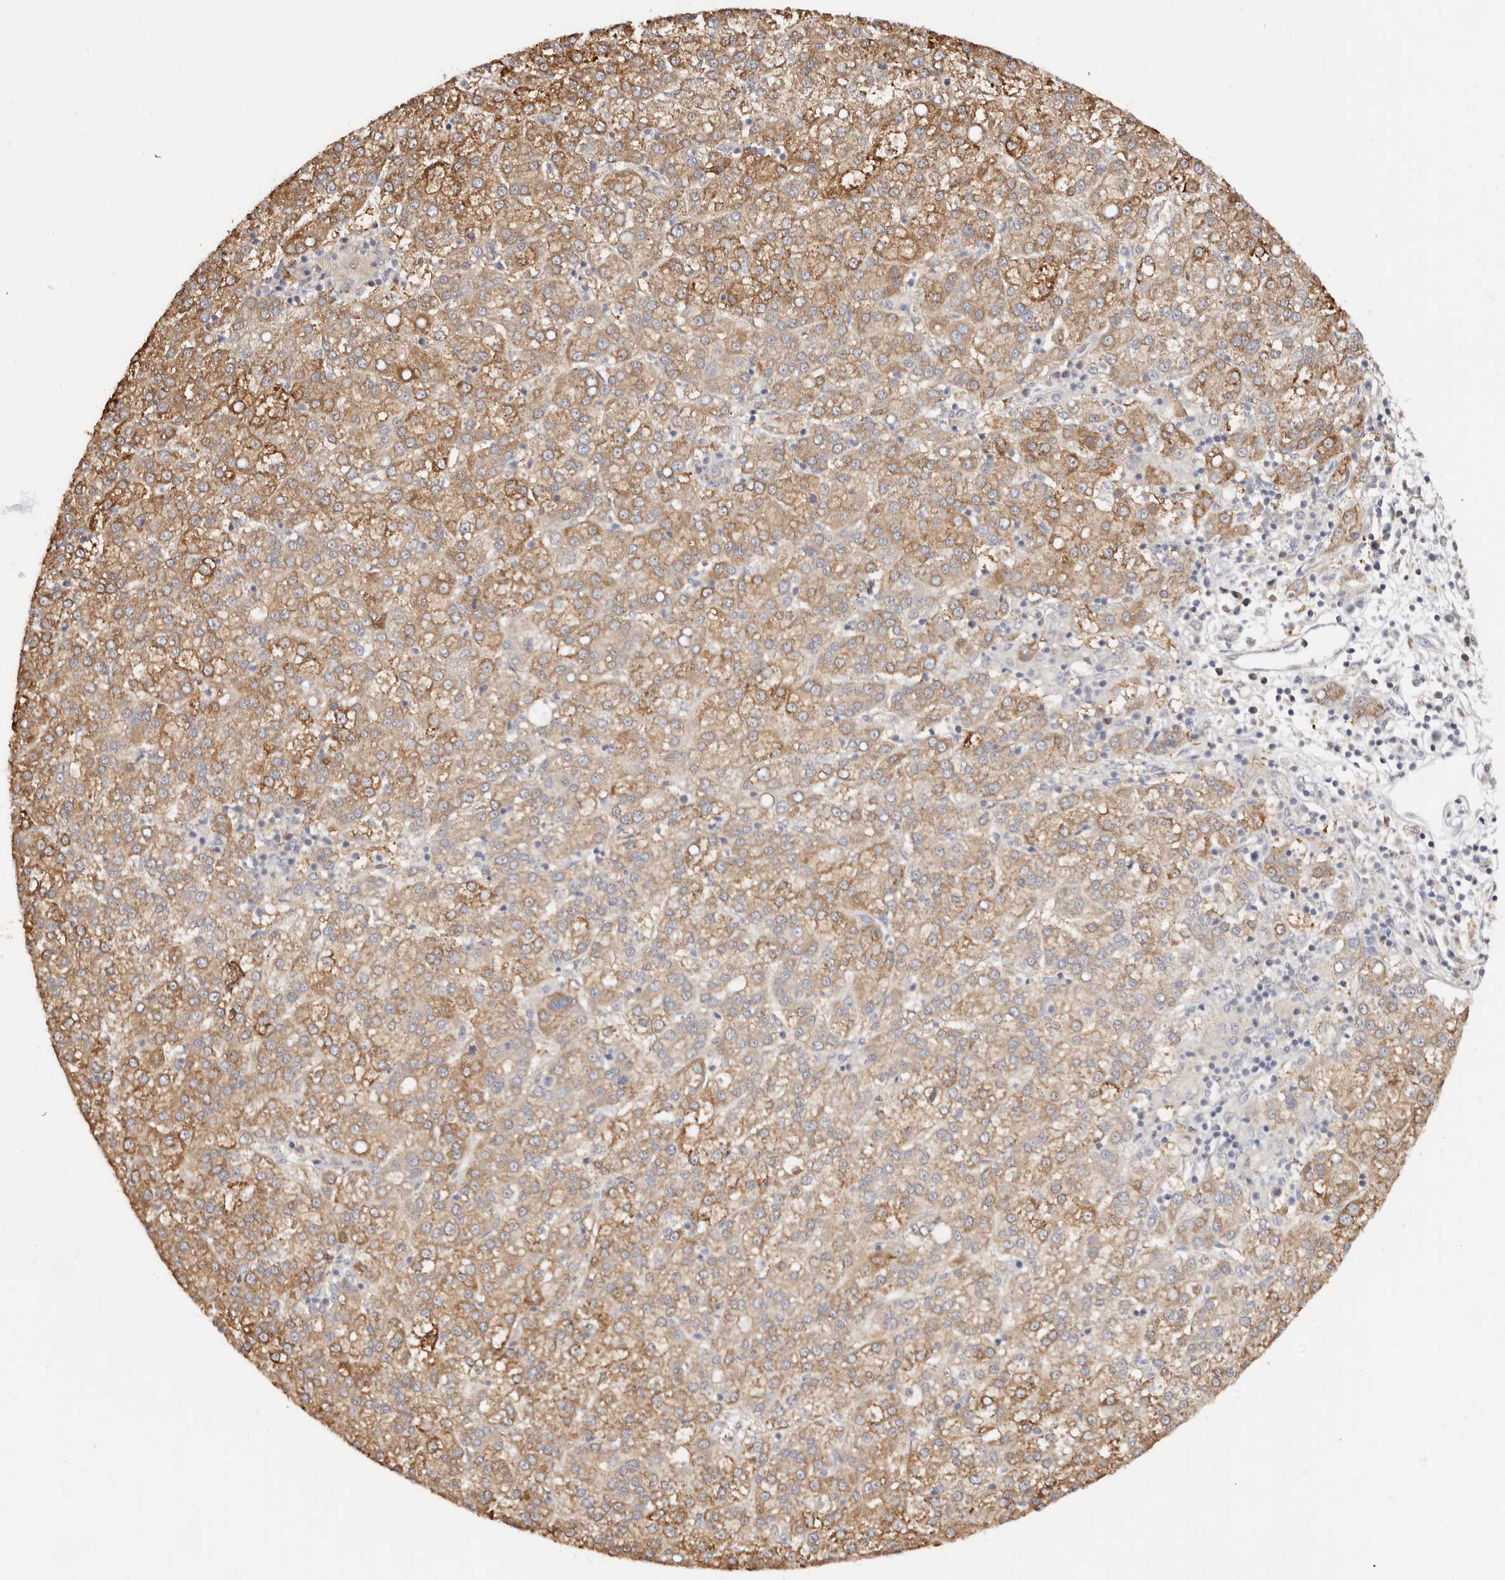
{"staining": {"intensity": "moderate", "quantity": ">75%", "location": "cytoplasmic/membranous"}, "tissue": "liver cancer", "cell_type": "Tumor cells", "image_type": "cancer", "snomed": [{"axis": "morphology", "description": "Carcinoma, Hepatocellular, NOS"}, {"axis": "topography", "description": "Liver"}], "caption": "High-power microscopy captured an IHC histopathology image of liver cancer (hepatocellular carcinoma), revealing moderate cytoplasmic/membranous staining in about >75% of tumor cells.", "gene": "ODF2L", "patient": {"sex": "female", "age": 58}}